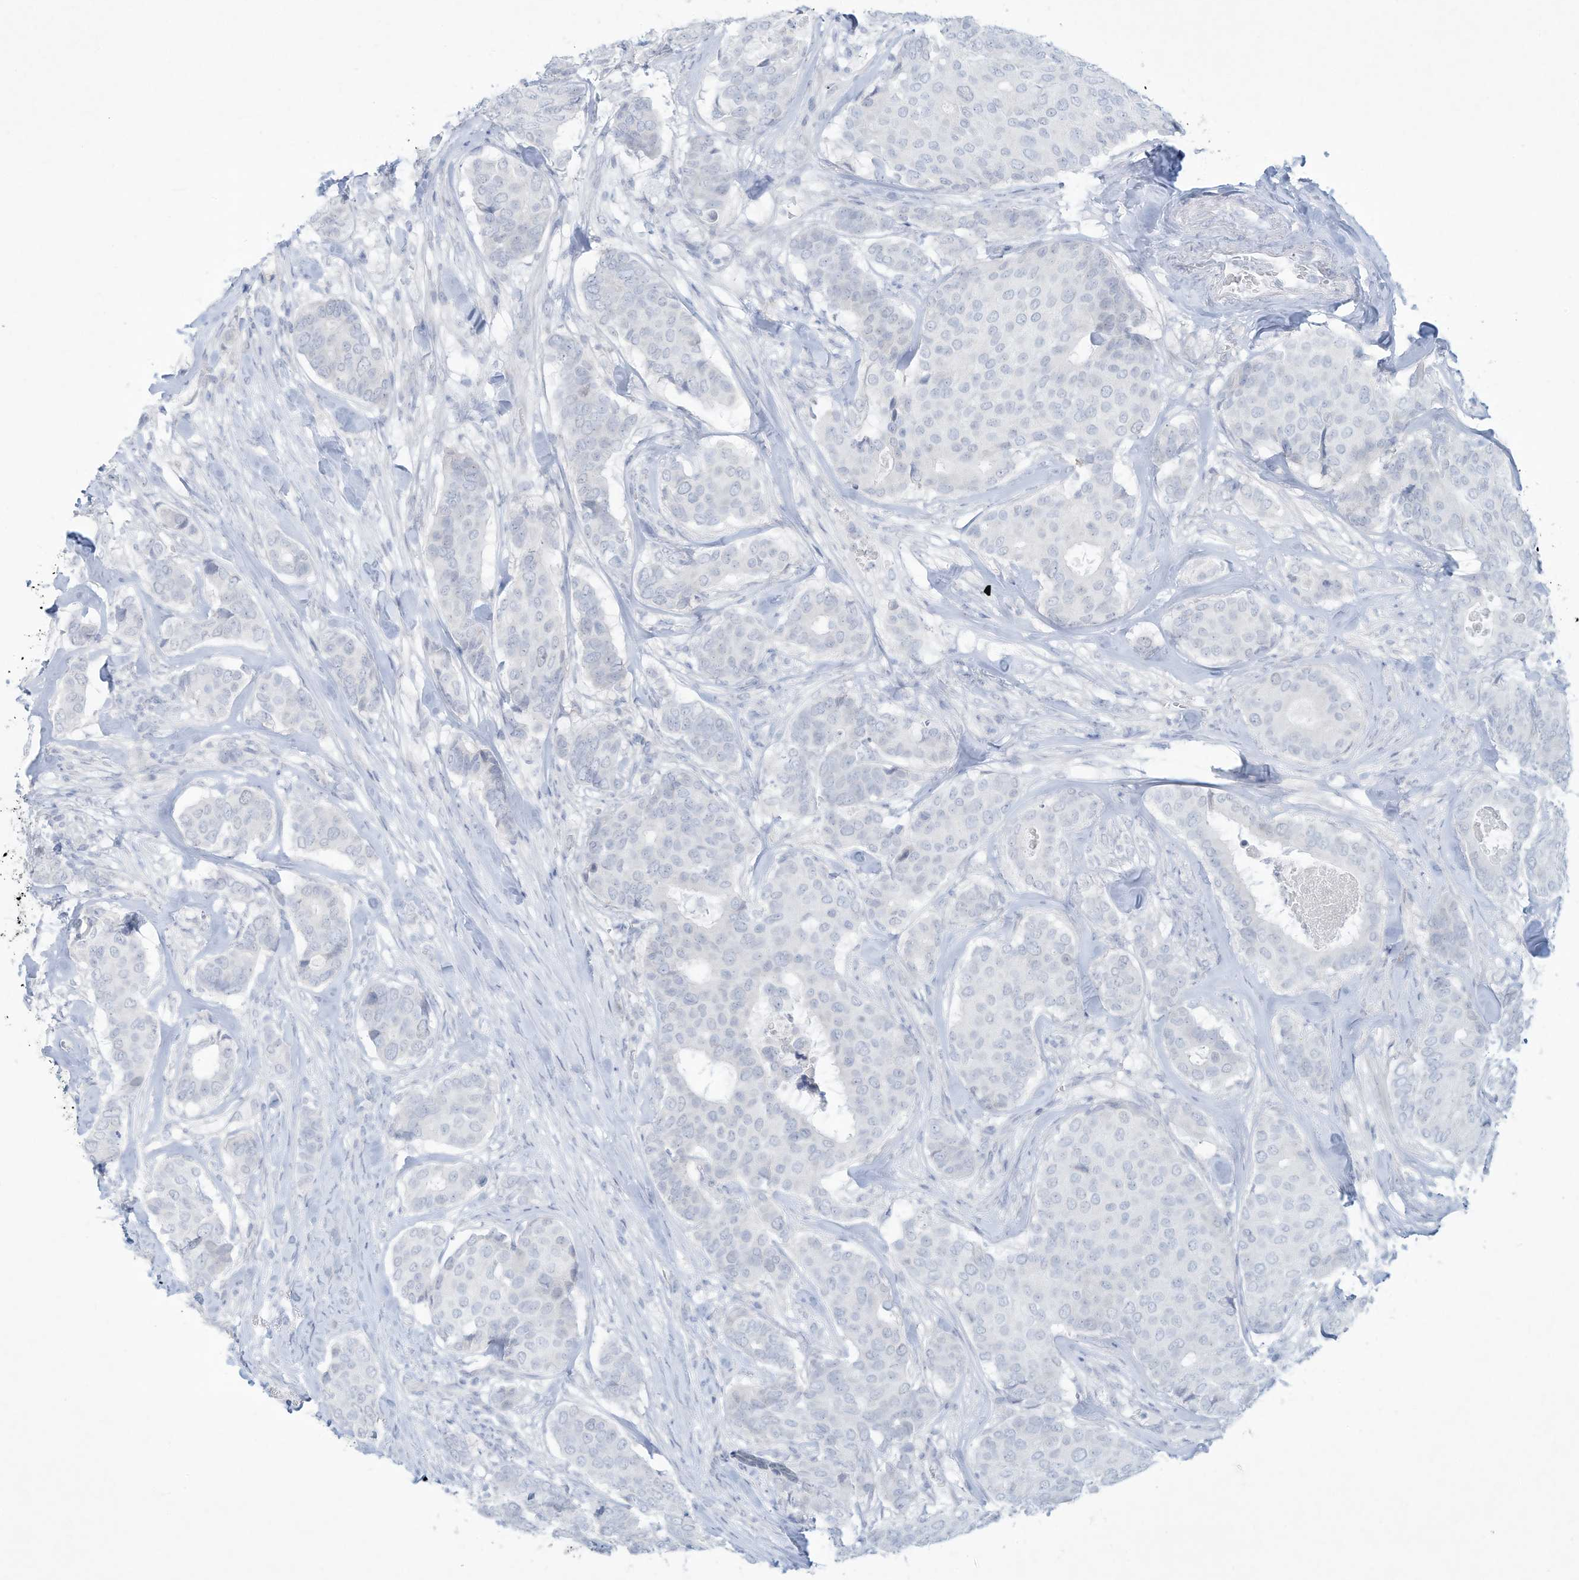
{"staining": {"intensity": "negative", "quantity": "none", "location": "none"}, "tissue": "breast cancer", "cell_type": "Tumor cells", "image_type": "cancer", "snomed": [{"axis": "morphology", "description": "Duct carcinoma"}, {"axis": "topography", "description": "Breast"}], "caption": "This image is of breast cancer (invasive ductal carcinoma) stained with immunohistochemistry to label a protein in brown with the nuclei are counter-stained blue. There is no positivity in tumor cells. Nuclei are stained in blue.", "gene": "PAX6", "patient": {"sex": "female", "age": 75}}